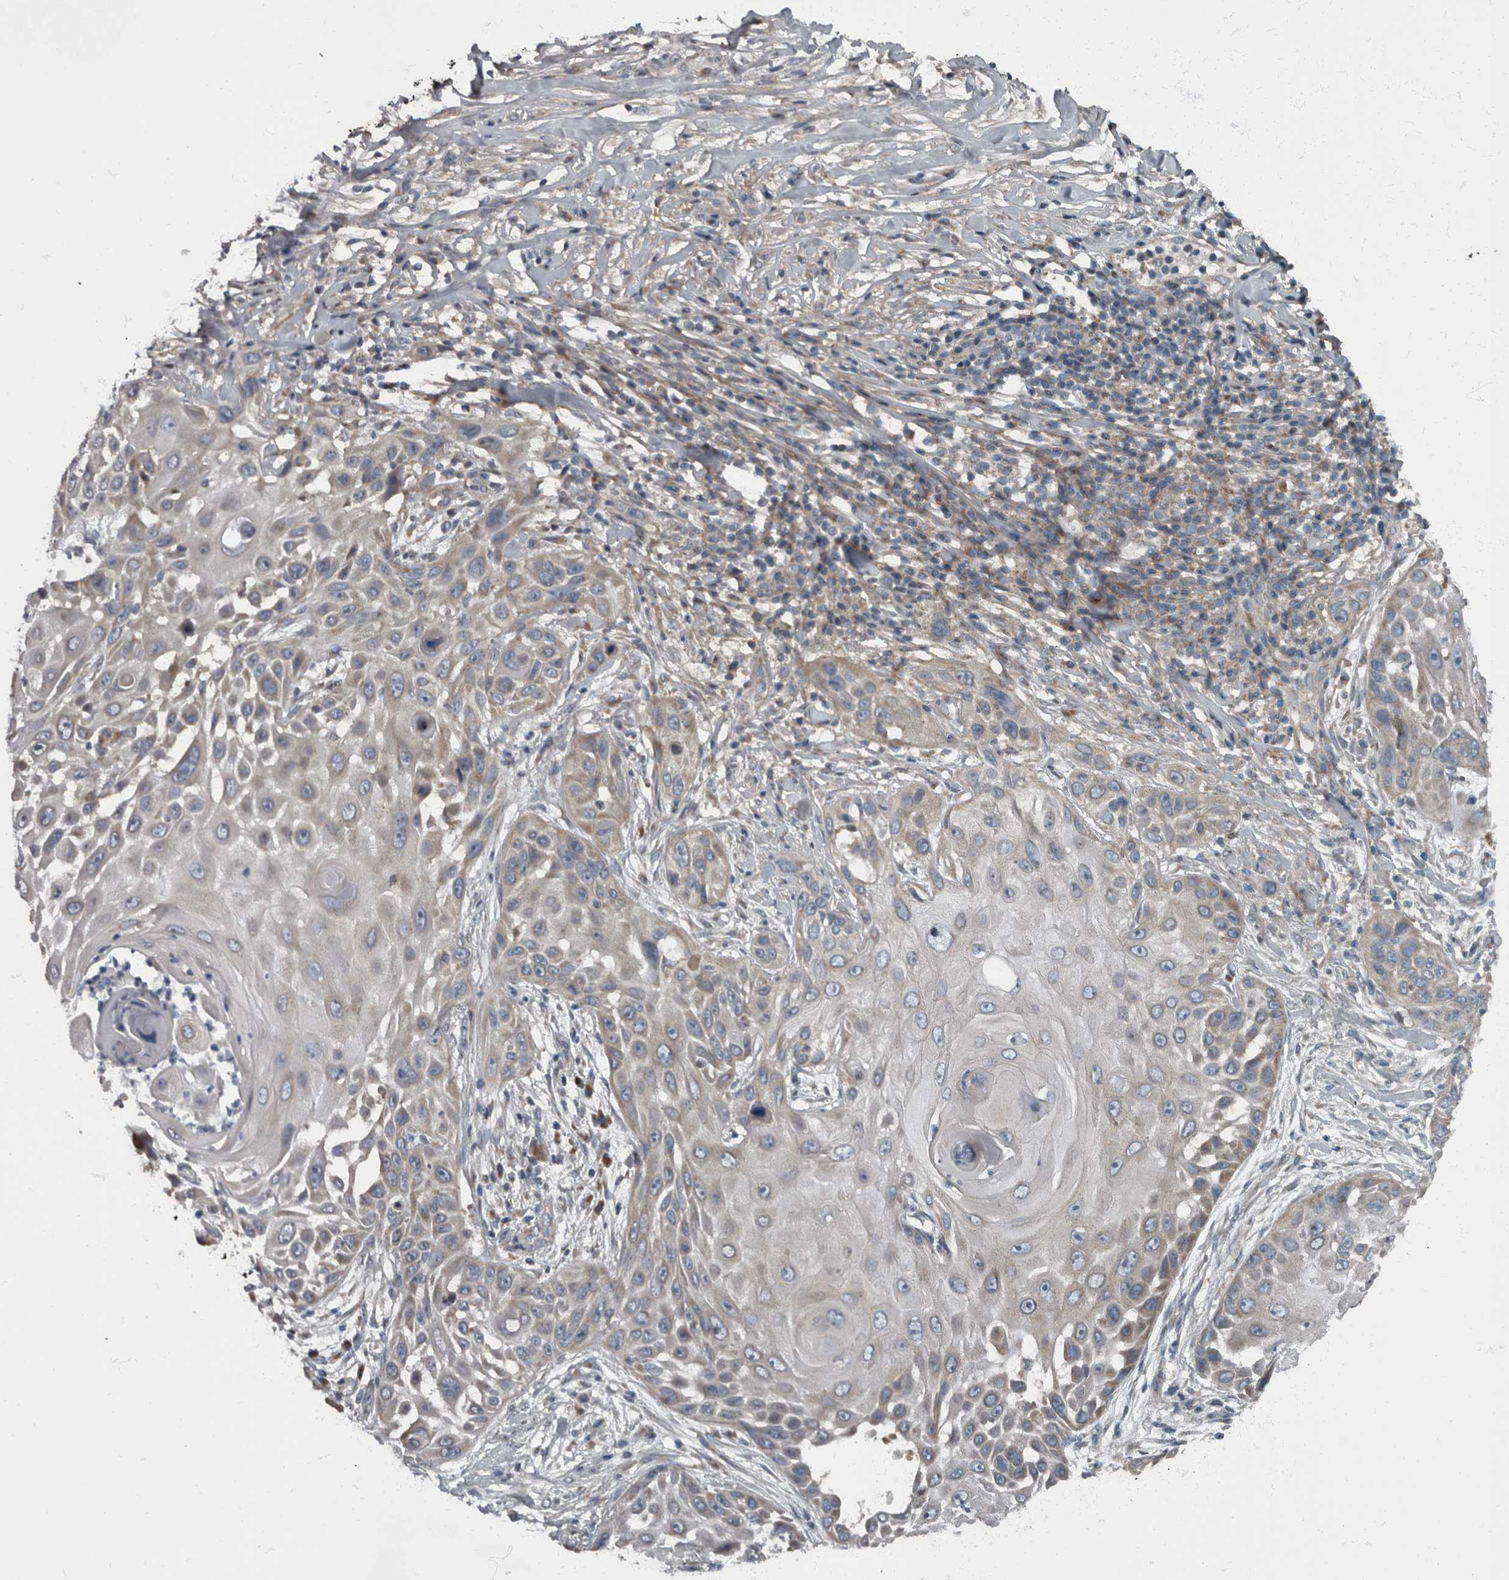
{"staining": {"intensity": "weak", "quantity": "<25%", "location": "cytoplasmic/membranous"}, "tissue": "skin cancer", "cell_type": "Tumor cells", "image_type": "cancer", "snomed": [{"axis": "morphology", "description": "Squamous cell carcinoma, NOS"}, {"axis": "topography", "description": "Skin"}], "caption": "Squamous cell carcinoma (skin) was stained to show a protein in brown. There is no significant staining in tumor cells.", "gene": "RABGGTB", "patient": {"sex": "female", "age": 44}}